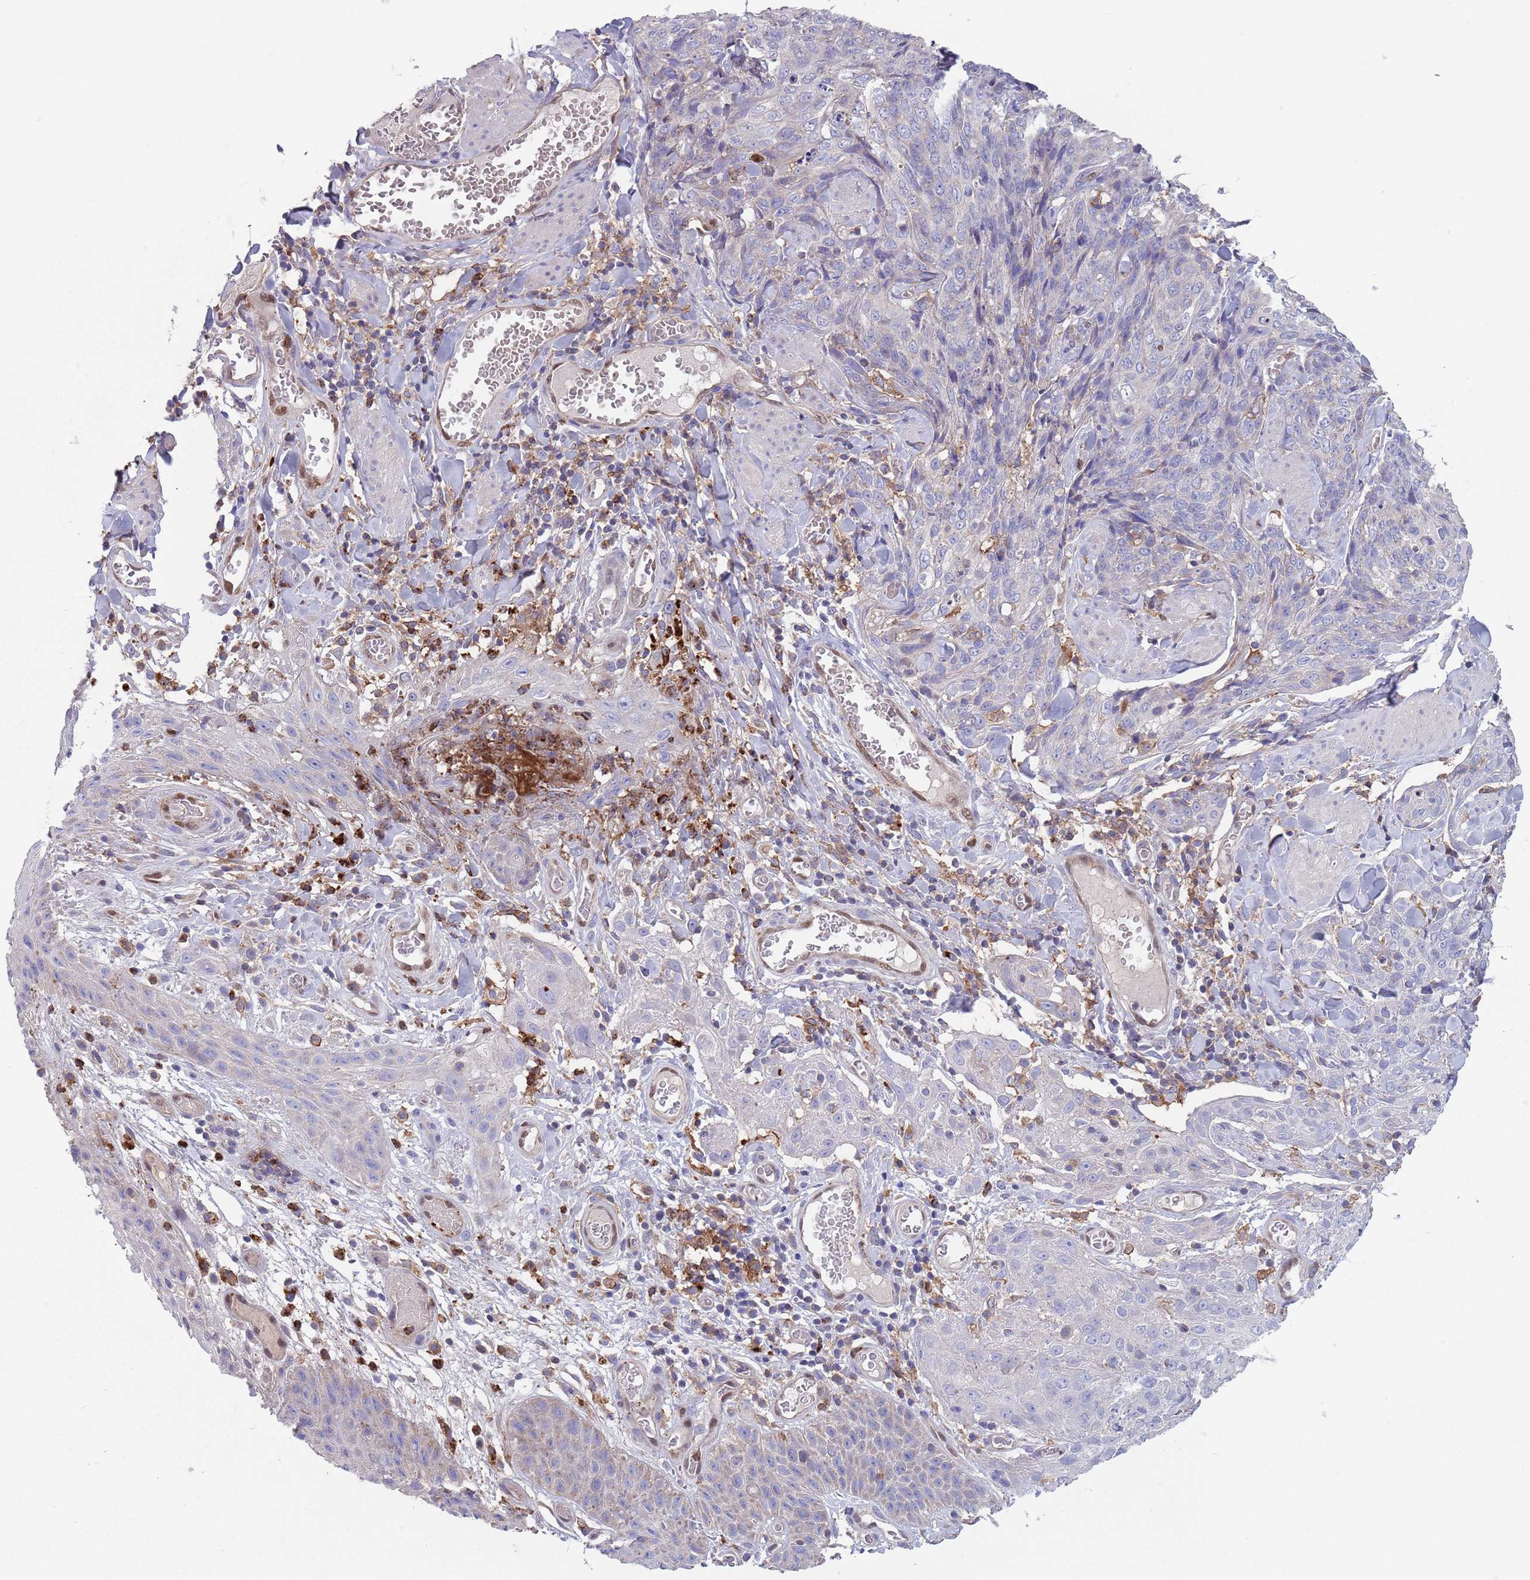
{"staining": {"intensity": "negative", "quantity": "none", "location": "none"}, "tissue": "skin cancer", "cell_type": "Tumor cells", "image_type": "cancer", "snomed": [{"axis": "morphology", "description": "Squamous cell carcinoma, NOS"}, {"axis": "topography", "description": "Skin"}, {"axis": "topography", "description": "Vulva"}], "caption": "IHC of human skin cancer (squamous cell carcinoma) demonstrates no positivity in tumor cells.", "gene": "DDT", "patient": {"sex": "female", "age": 85}}